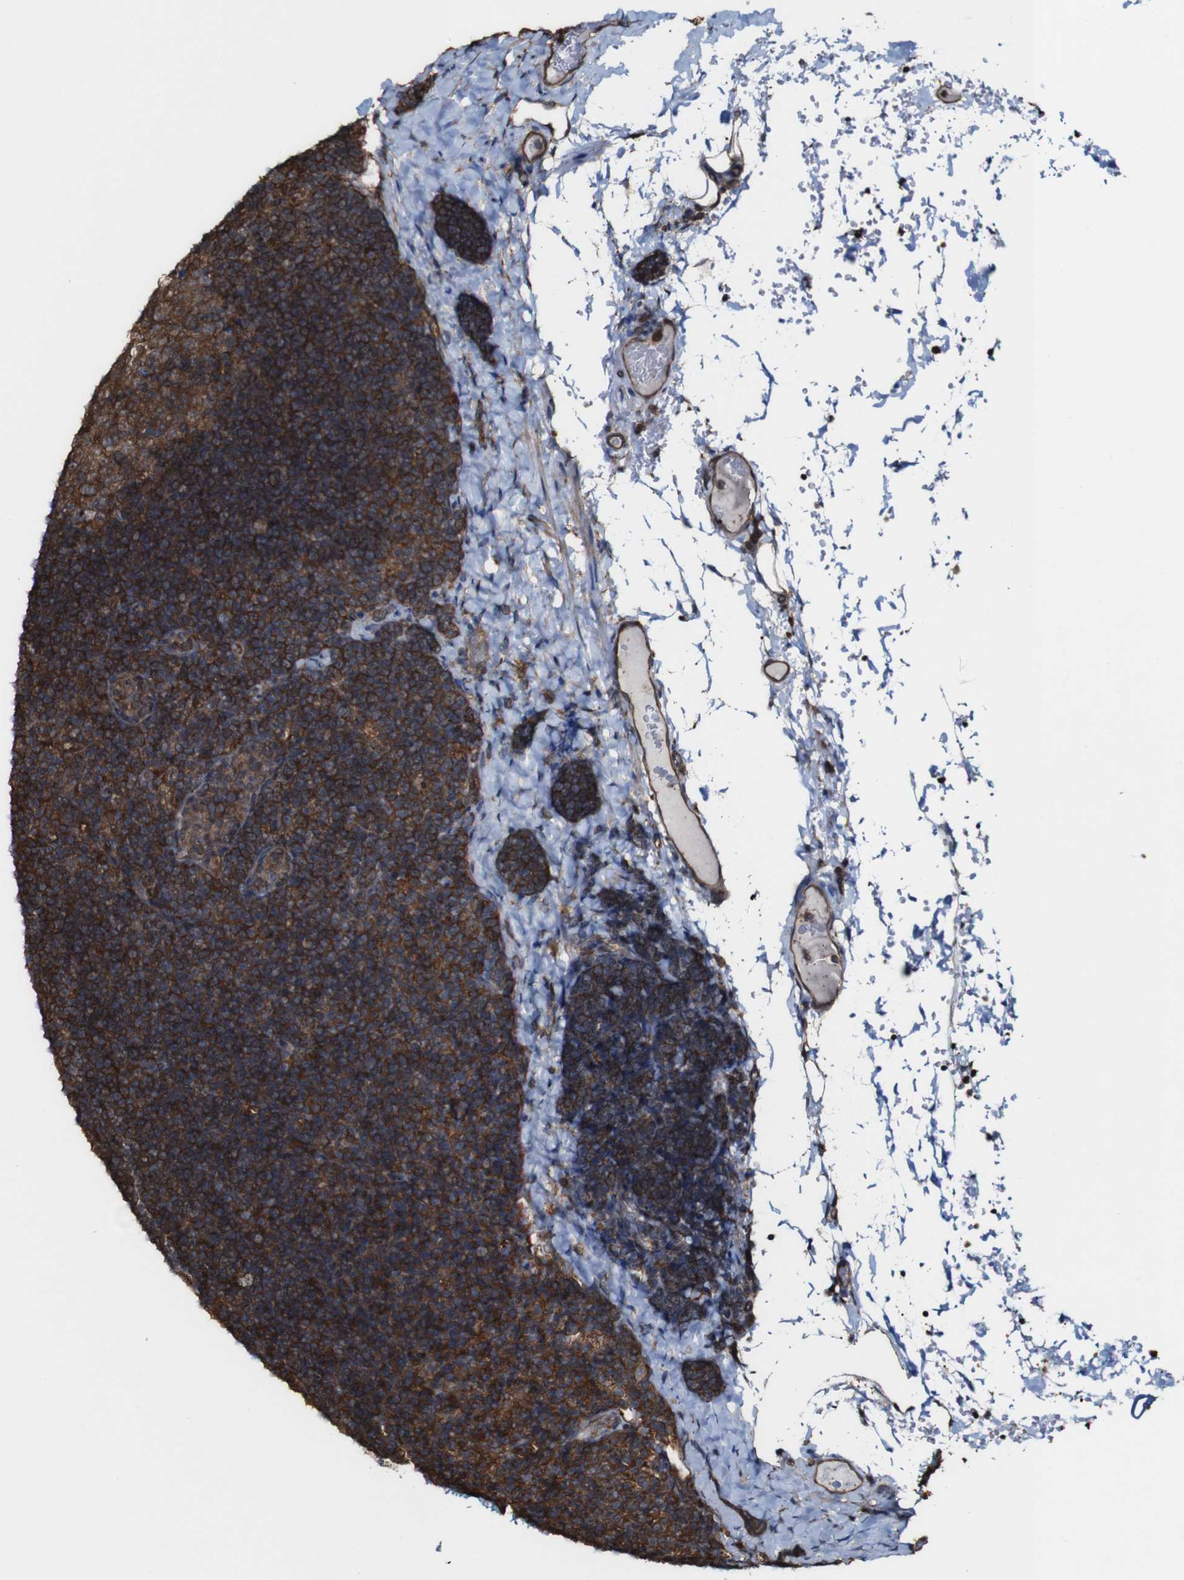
{"staining": {"intensity": "moderate", "quantity": ">75%", "location": "cytoplasmic/membranous"}, "tissue": "lymph node", "cell_type": "Germinal center cells", "image_type": "normal", "snomed": [{"axis": "morphology", "description": "Normal tissue, NOS"}, {"axis": "topography", "description": "Lymph node"}], "caption": "Immunohistochemical staining of unremarkable human lymph node reveals >75% levels of moderate cytoplasmic/membranous protein expression in approximately >75% of germinal center cells.", "gene": "PTPRR", "patient": {"sex": "female", "age": 14}}